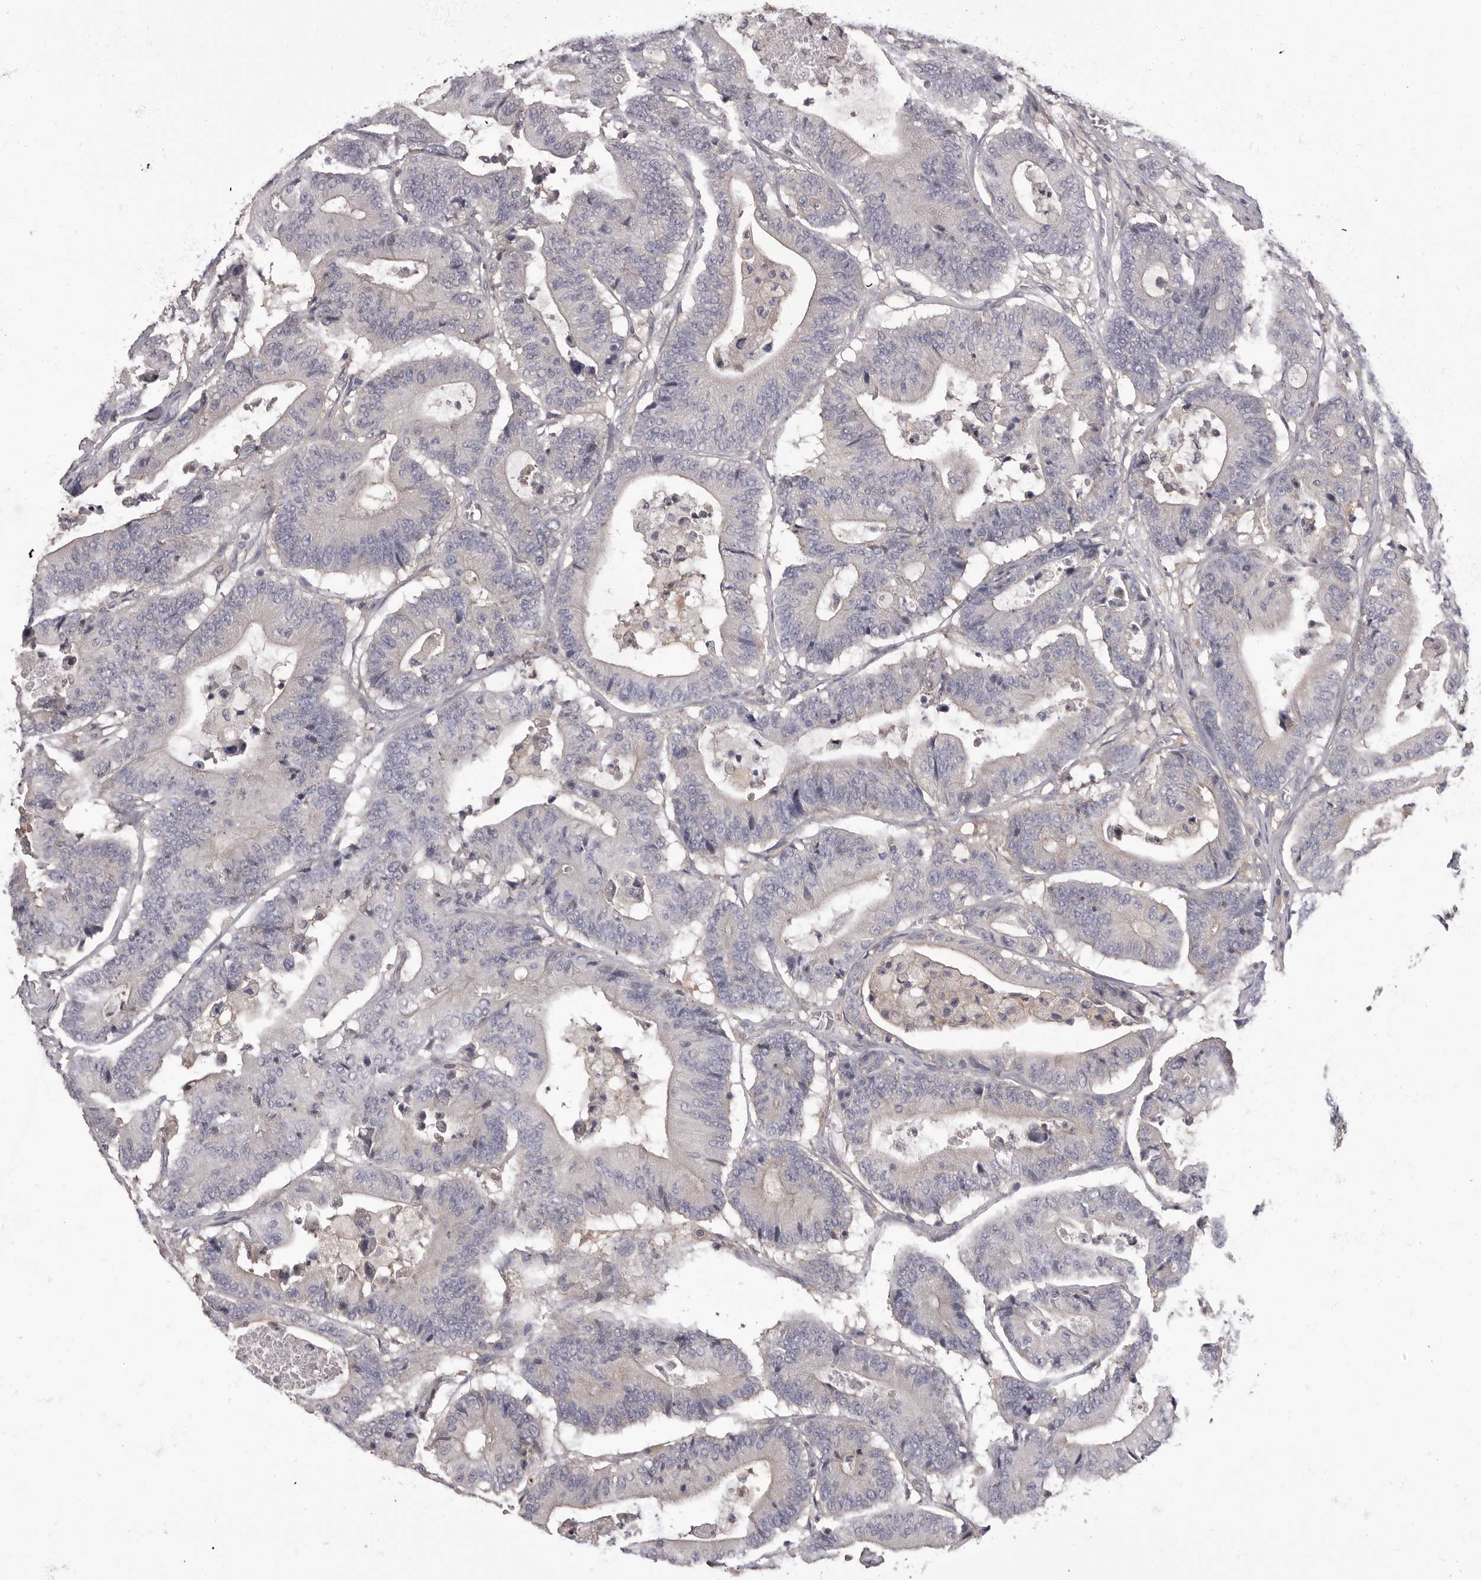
{"staining": {"intensity": "negative", "quantity": "none", "location": "none"}, "tissue": "colorectal cancer", "cell_type": "Tumor cells", "image_type": "cancer", "snomed": [{"axis": "morphology", "description": "Adenocarcinoma, NOS"}, {"axis": "topography", "description": "Colon"}], "caption": "A histopathology image of colorectal cancer (adenocarcinoma) stained for a protein reveals no brown staining in tumor cells. The staining is performed using DAB brown chromogen with nuclei counter-stained in using hematoxylin.", "gene": "APEH", "patient": {"sex": "female", "age": 84}}